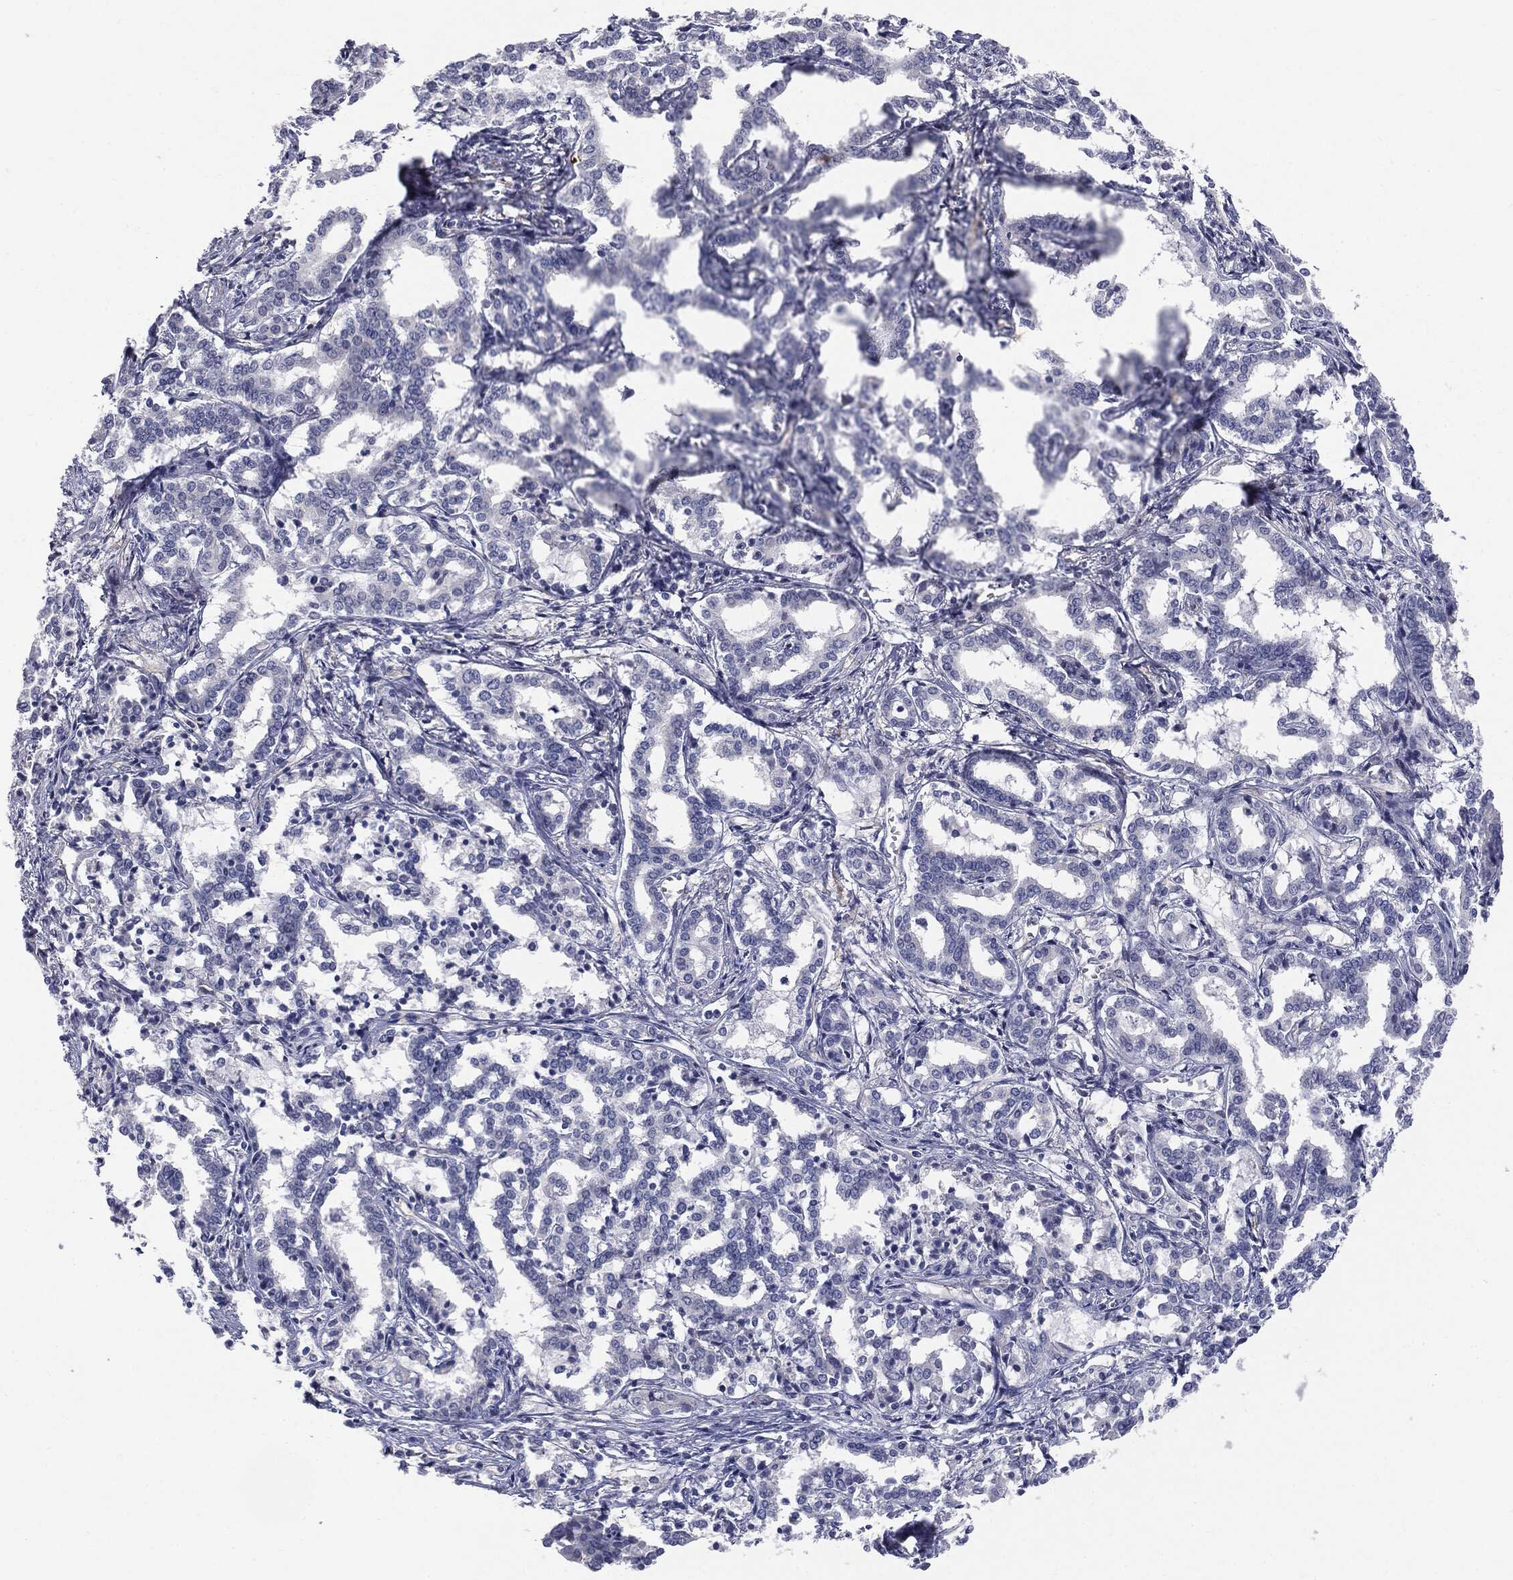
{"staining": {"intensity": "negative", "quantity": "none", "location": "none"}, "tissue": "liver cancer", "cell_type": "Tumor cells", "image_type": "cancer", "snomed": [{"axis": "morphology", "description": "Cholangiocarcinoma"}, {"axis": "topography", "description": "Liver"}], "caption": "An image of human liver cancer is negative for staining in tumor cells. (DAB (3,3'-diaminobenzidine) immunohistochemistry visualized using brightfield microscopy, high magnification).", "gene": "KRT5", "patient": {"sex": "female", "age": 47}}